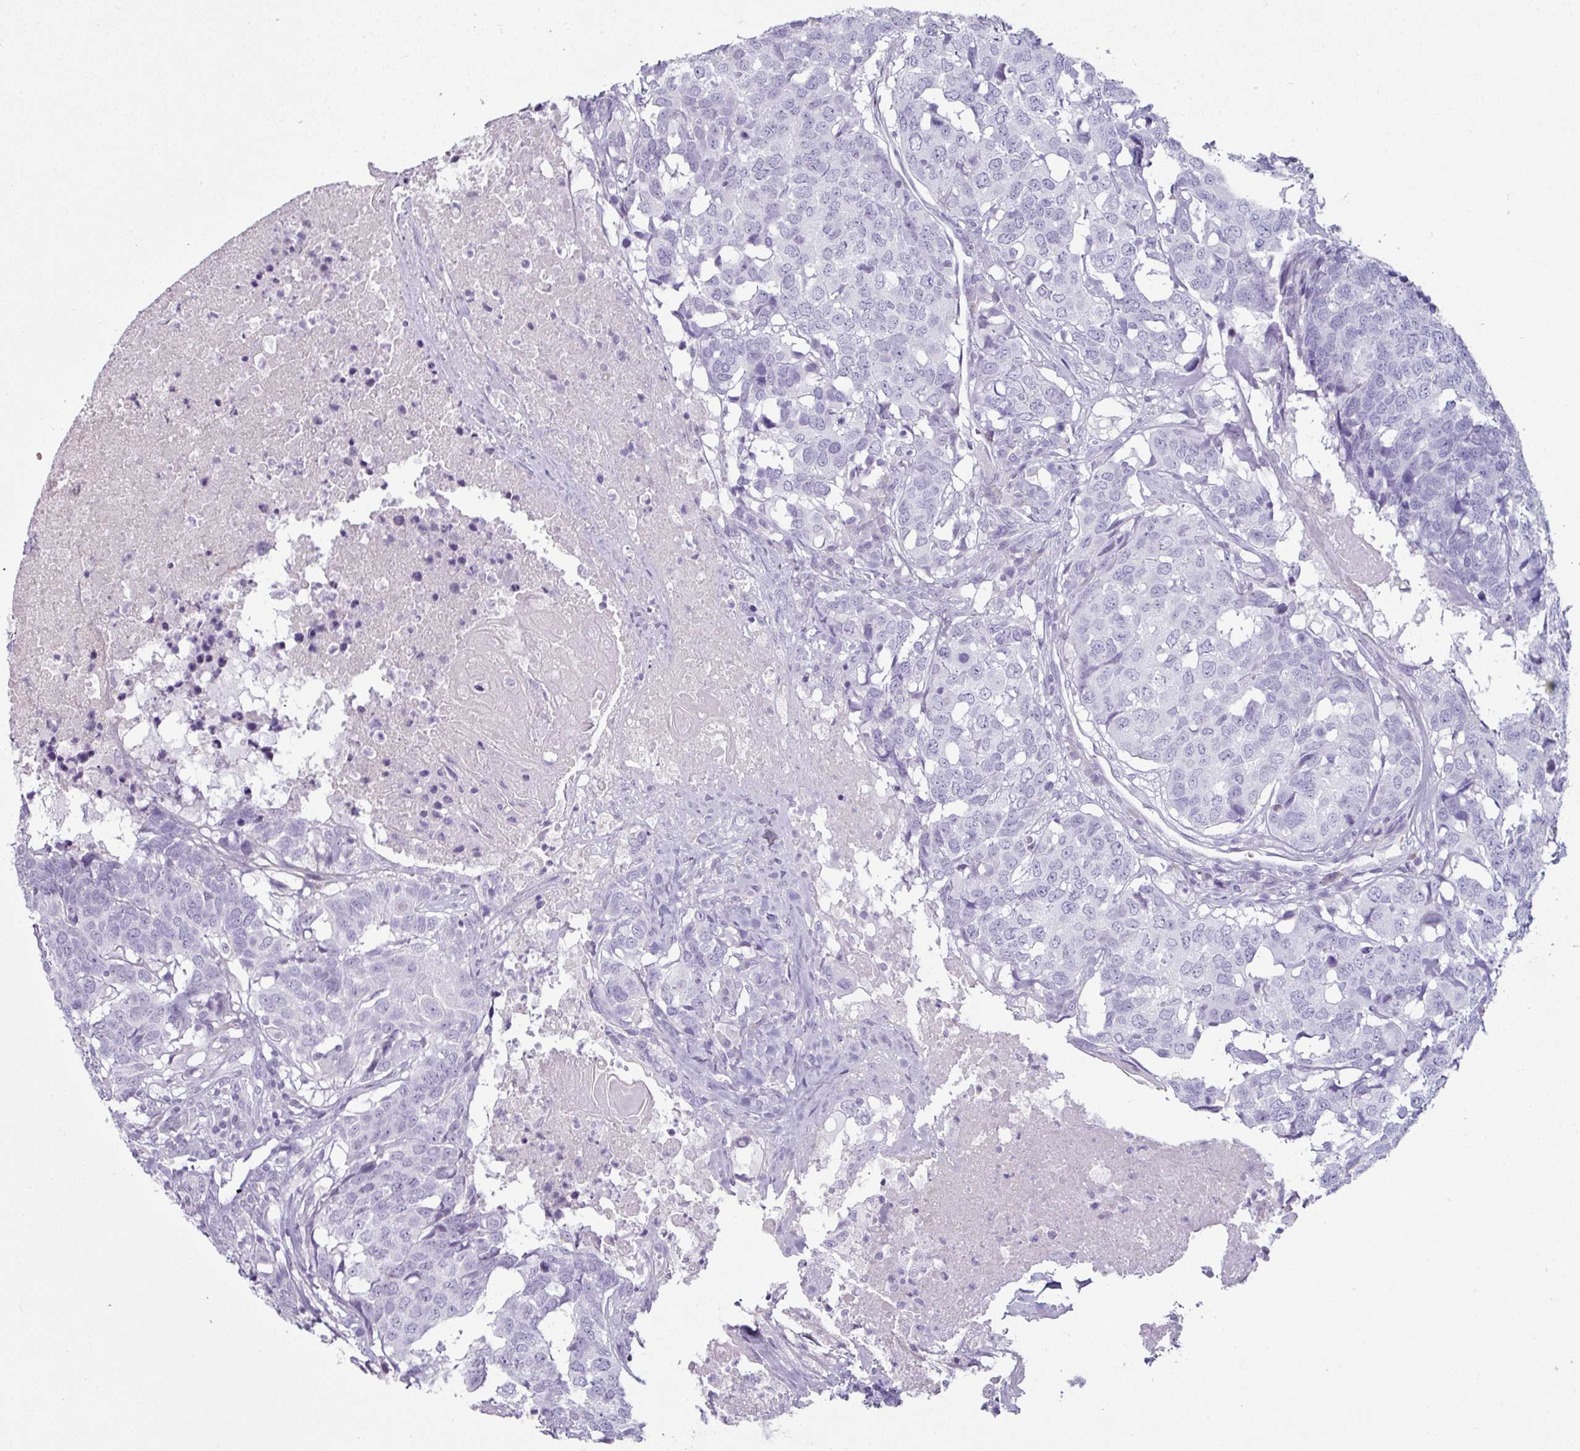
{"staining": {"intensity": "negative", "quantity": "none", "location": "none"}, "tissue": "head and neck cancer", "cell_type": "Tumor cells", "image_type": "cancer", "snomed": [{"axis": "morphology", "description": "Squamous cell carcinoma, NOS"}, {"axis": "topography", "description": "Head-Neck"}], "caption": "A high-resolution image shows immunohistochemistry staining of head and neck squamous cell carcinoma, which reveals no significant staining in tumor cells.", "gene": "CLCA1", "patient": {"sex": "male", "age": 66}}